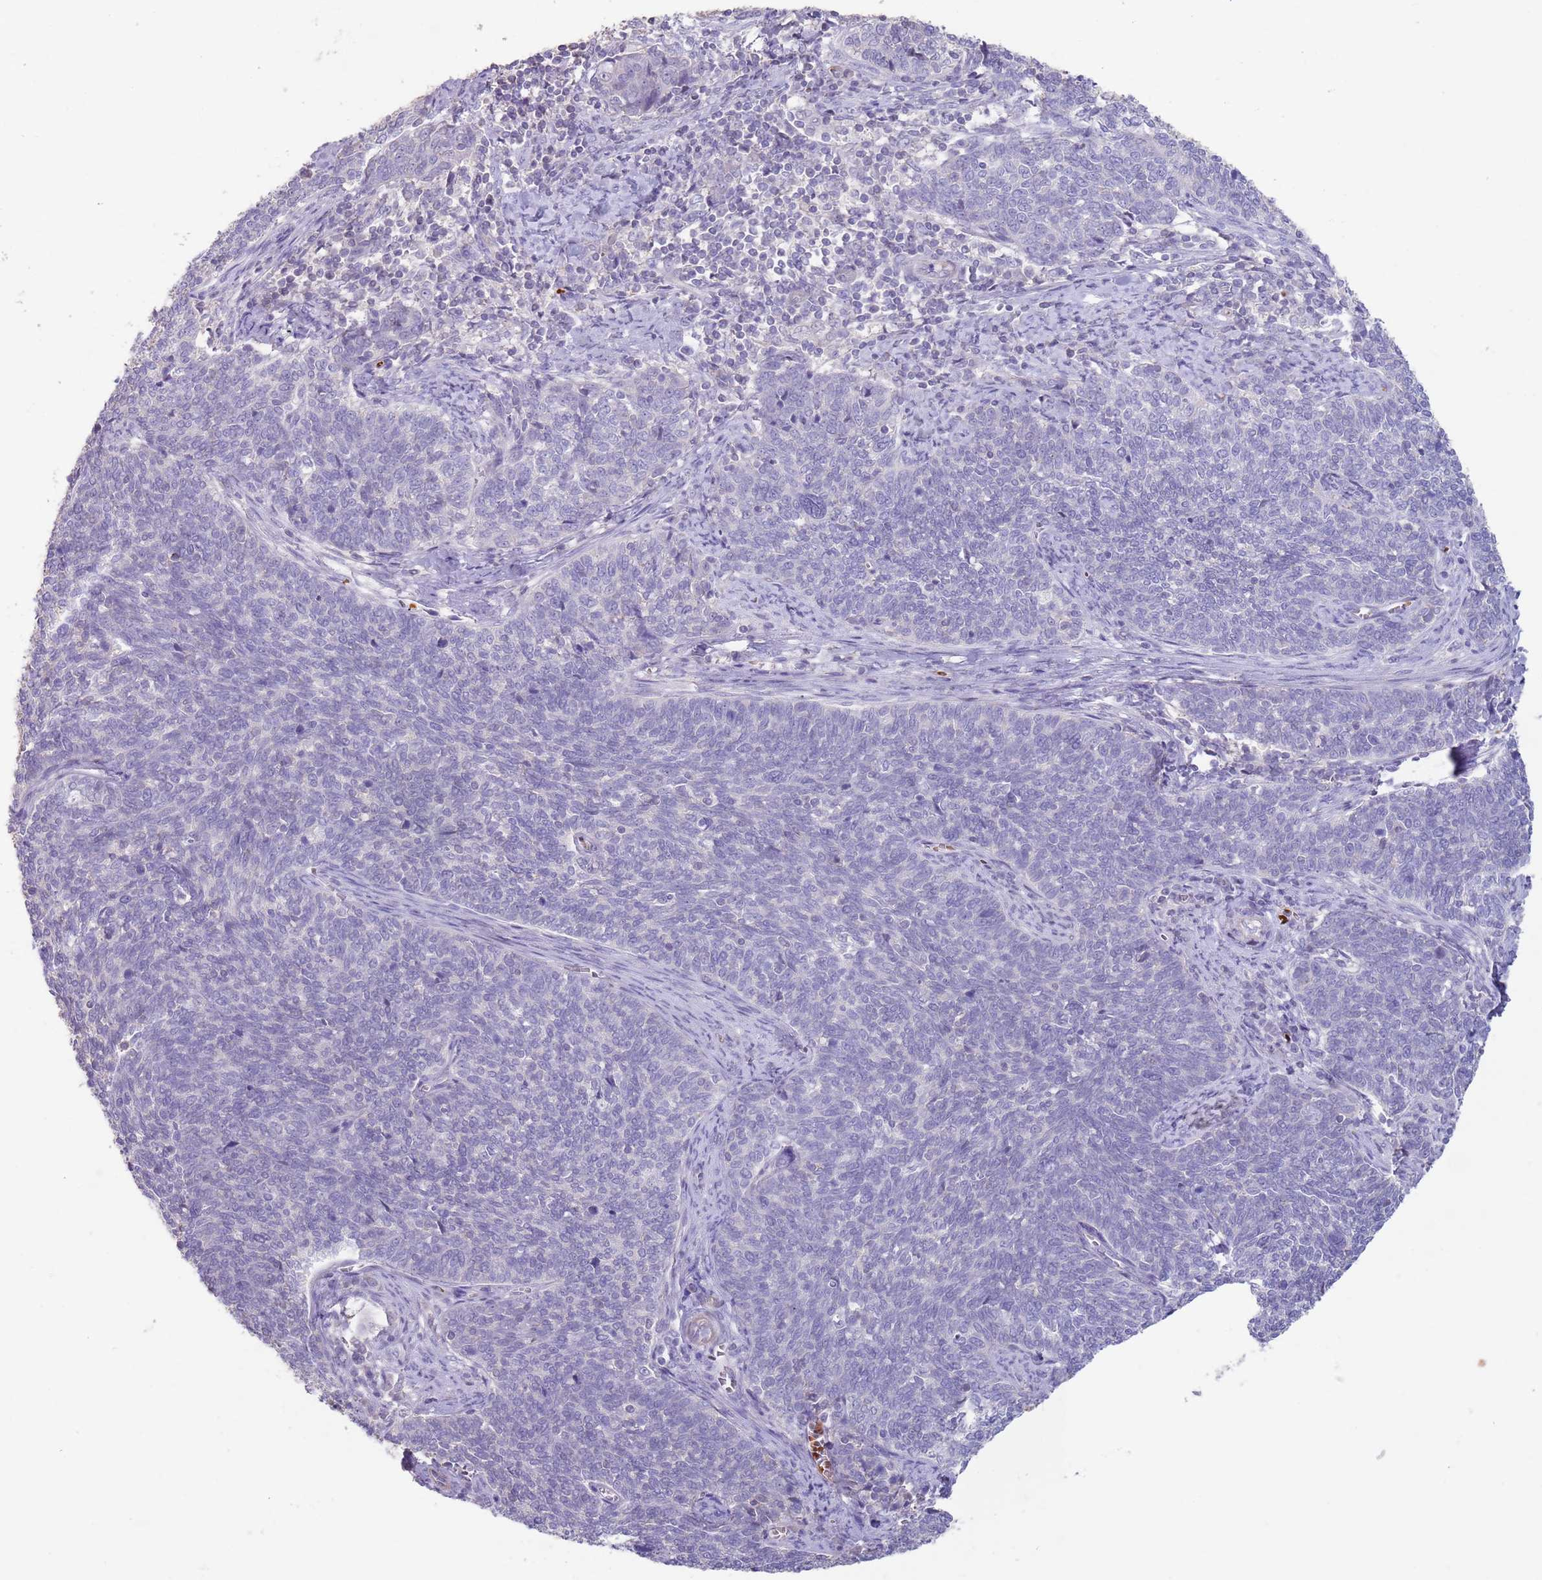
{"staining": {"intensity": "negative", "quantity": "none", "location": "none"}, "tissue": "cervical cancer", "cell_type": "Tumor cells", "image_type": "cancer", "snomed": [{"axis": "morphology", "description": "Squamous cell carcinoma, NOS"}, {"axis": "topography", "description": "Cervix"}], "caption": "An IHC image of squamous cell carcinoma (cervical) is shown. There is no staining in tumor cells of squamous cell carcinoma (cervical). (DAB (3,3'-diaminobenzidine) immunohistochemistry (IHC) visualized using brightfield microscopy, high magnification).", "gene": "ZNF14", "patient": {"sex": "female", "age": 39}}